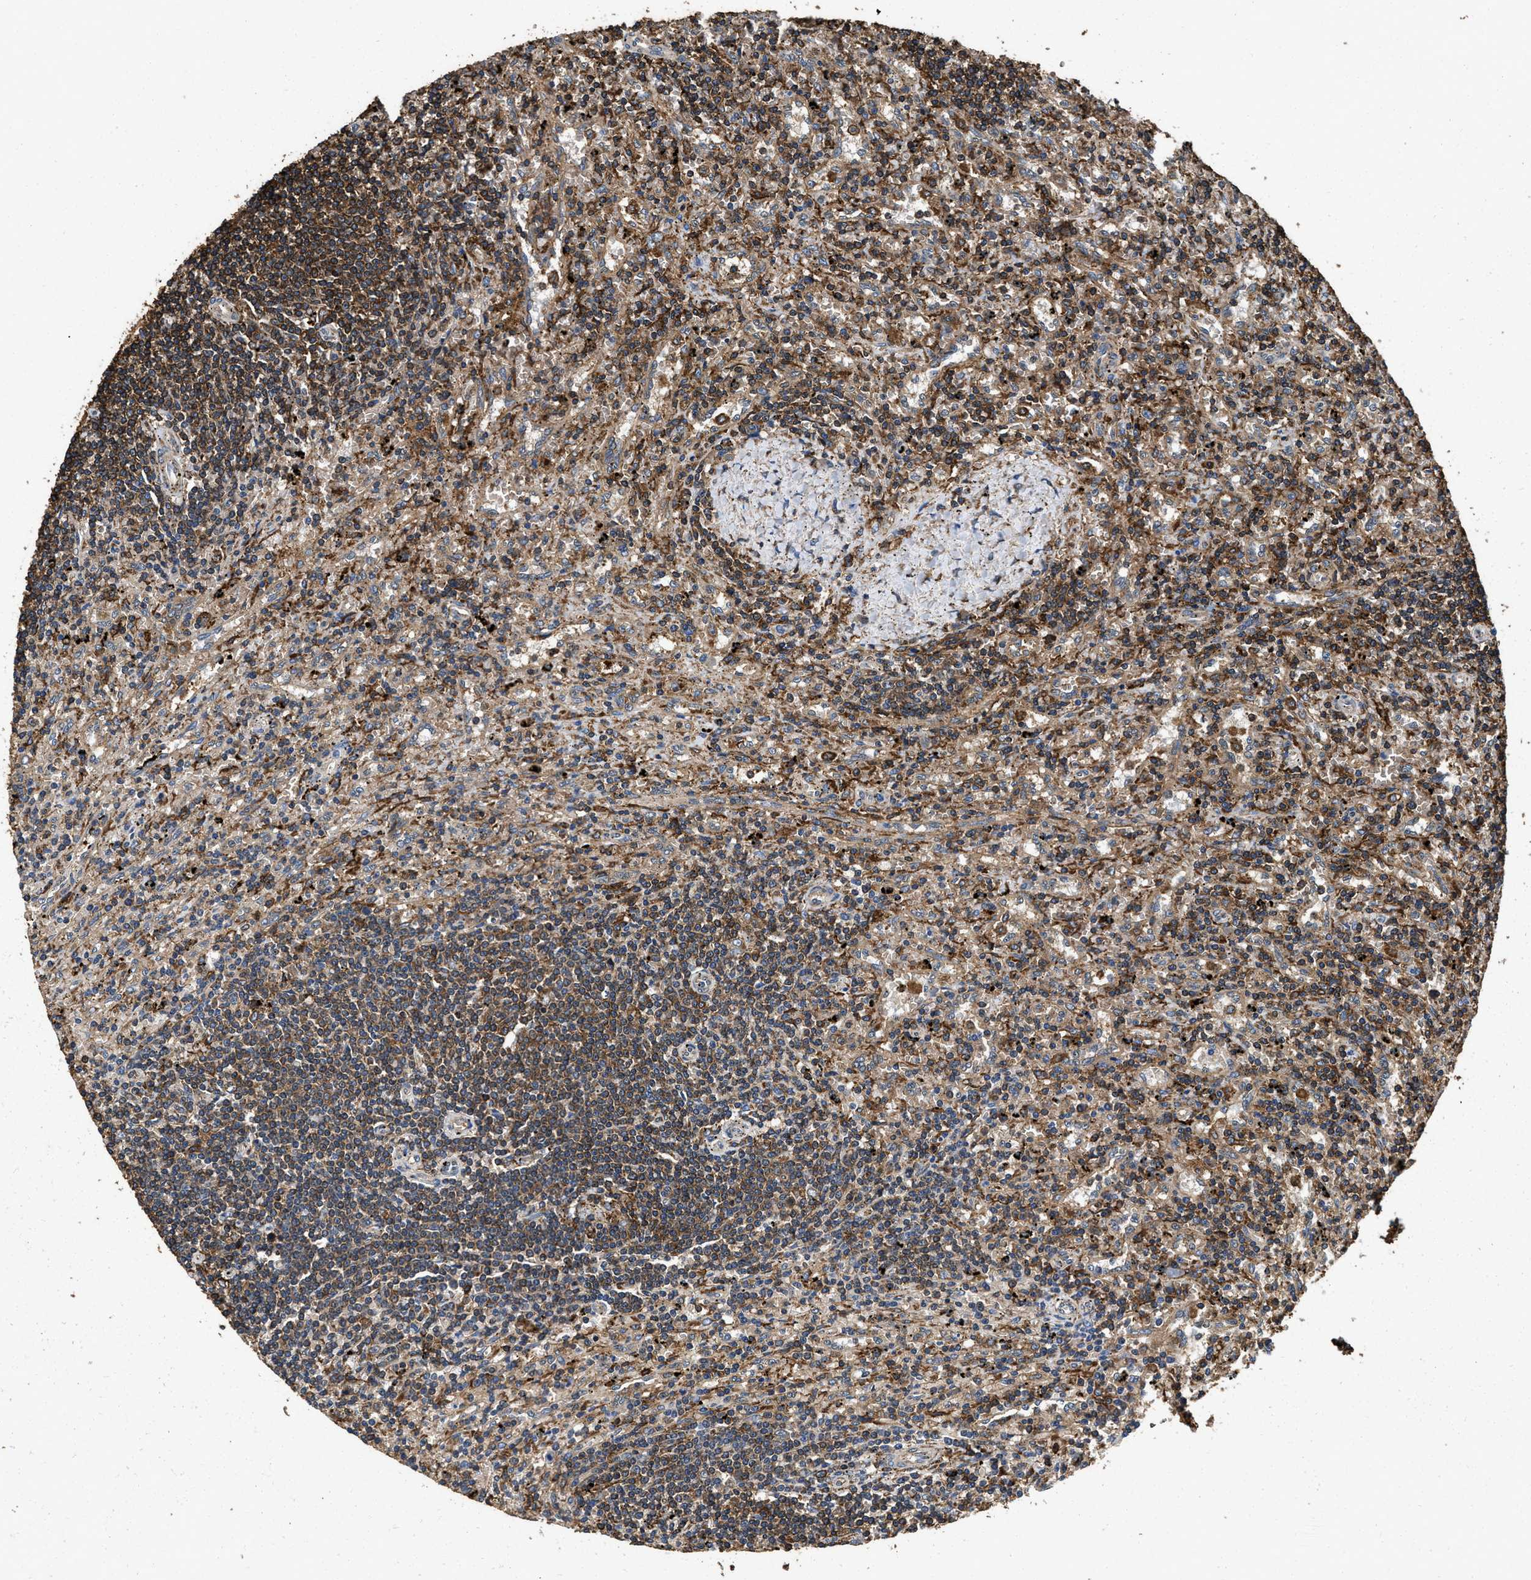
{"staining": {"intensity": "moderate", "quantity": ">75%", "location": "cytoplasmic/membranous"}, "tissue": "lymphoma", "cell_type": "Tumor cells", "image_type": "cancer", "snomed": [{"axis": "morphology", "description": "Malignant lymphoma, non-Hodgkin's type, Low grade"}, {"axis": "topography", "description": "Spleen"}], "caption": "Immunohistochemistry (DAB) staining of human low-grade malignant lymphoma, non-Hodgkin's type demonstrates moderate cytoplasmic/membranous protein staining in approximately >75% of tumor cells. Nuclei are stained in blue.", "gene": "LINGO2", "patient": {"sex": "male", "age": 76}}